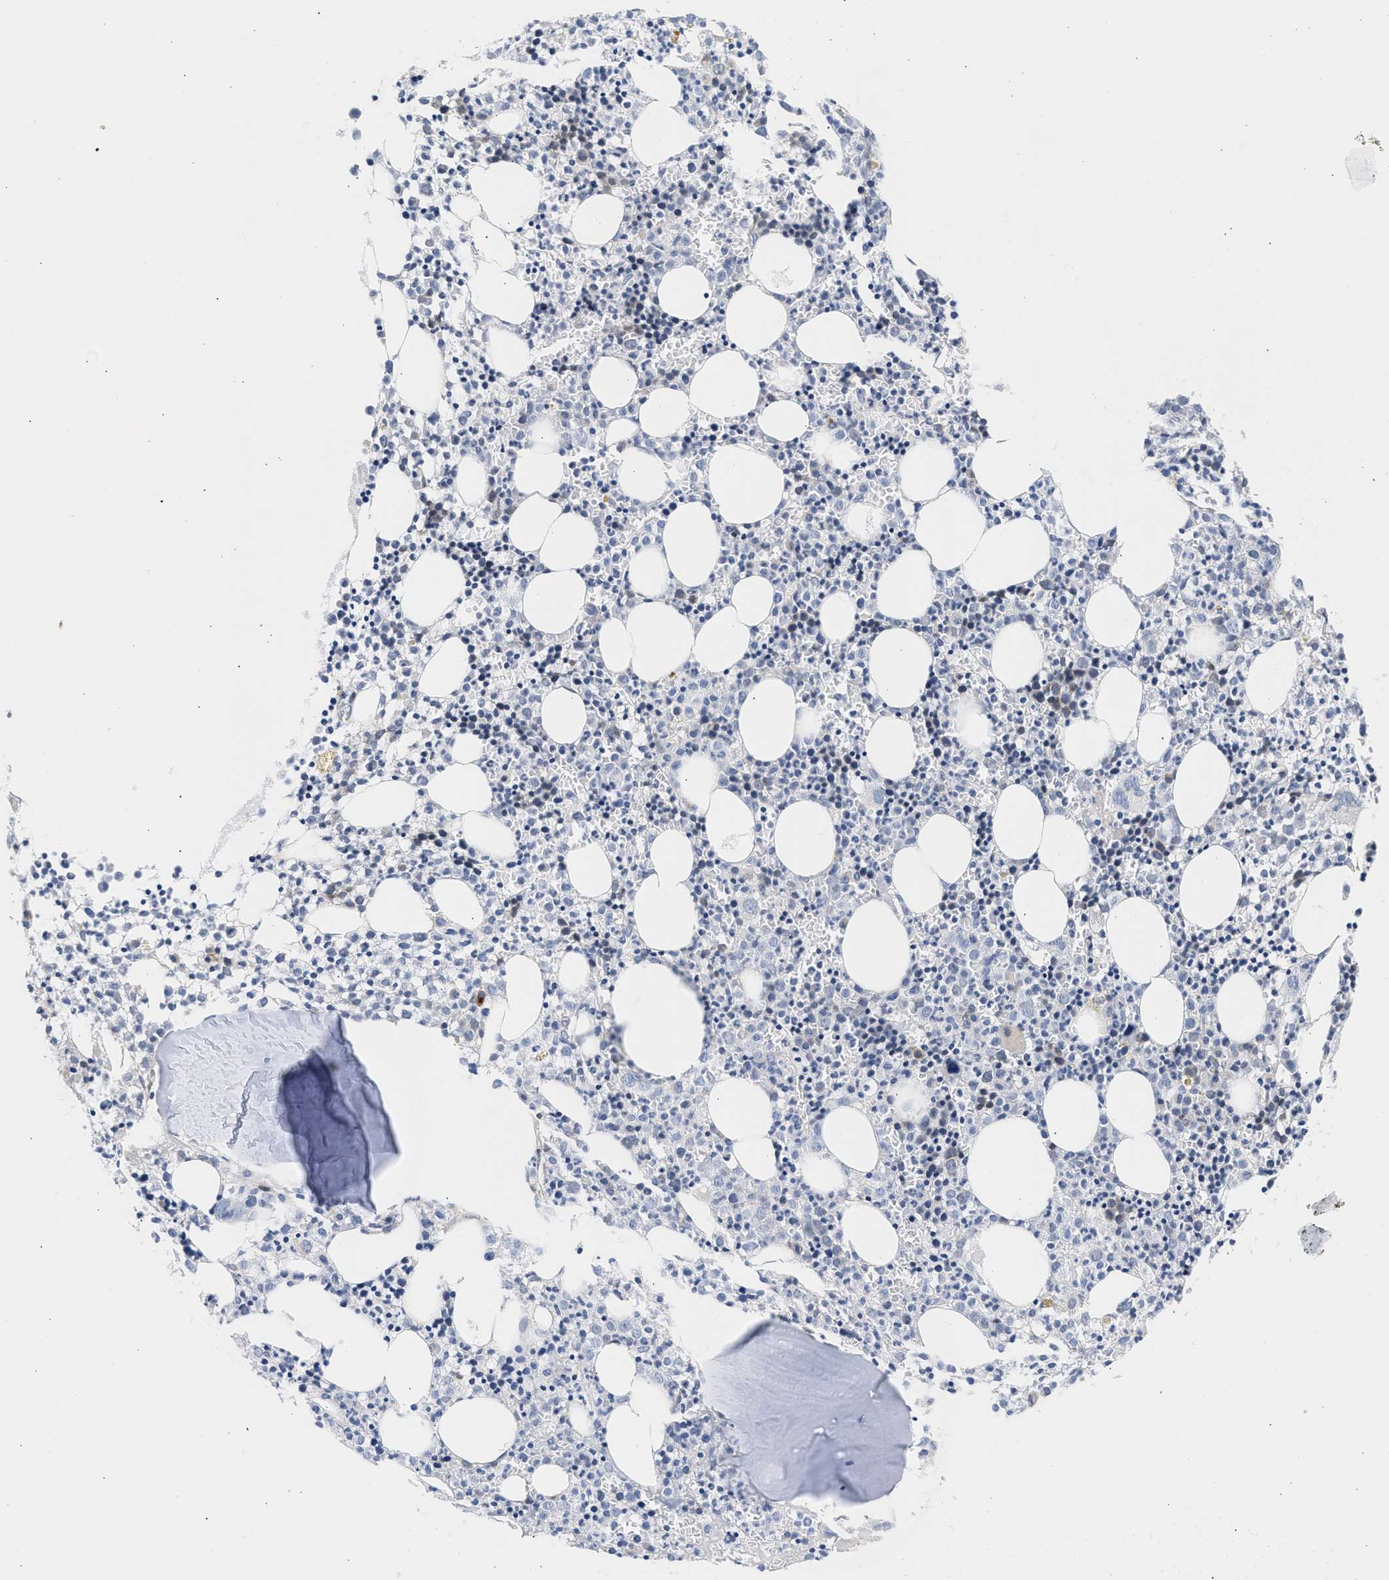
{"staining": {"intensity": "weak", "quantity": "<25%", "location": "cytoplasmic/membranous,nuclear"}, "tissue": "bone marrow", "cell_type": "Hematopoietic cells", "image_type": "normal", "snomed": [{"axis": "morphology", "description": "Normal tissue, NOS"}, {"axis": "morphology", "description": "Inflammation, NOS"}, {"axis": "topography", "description": "Bone marrow"}], "caption": "This is a micrograph of immunohistochemistry (IHC) staining of unremarkable bone marrow, which shows no expression in hematopoietic cells.", "gene": "NUP35", "patient": {"sex": "male", "age": 25}}